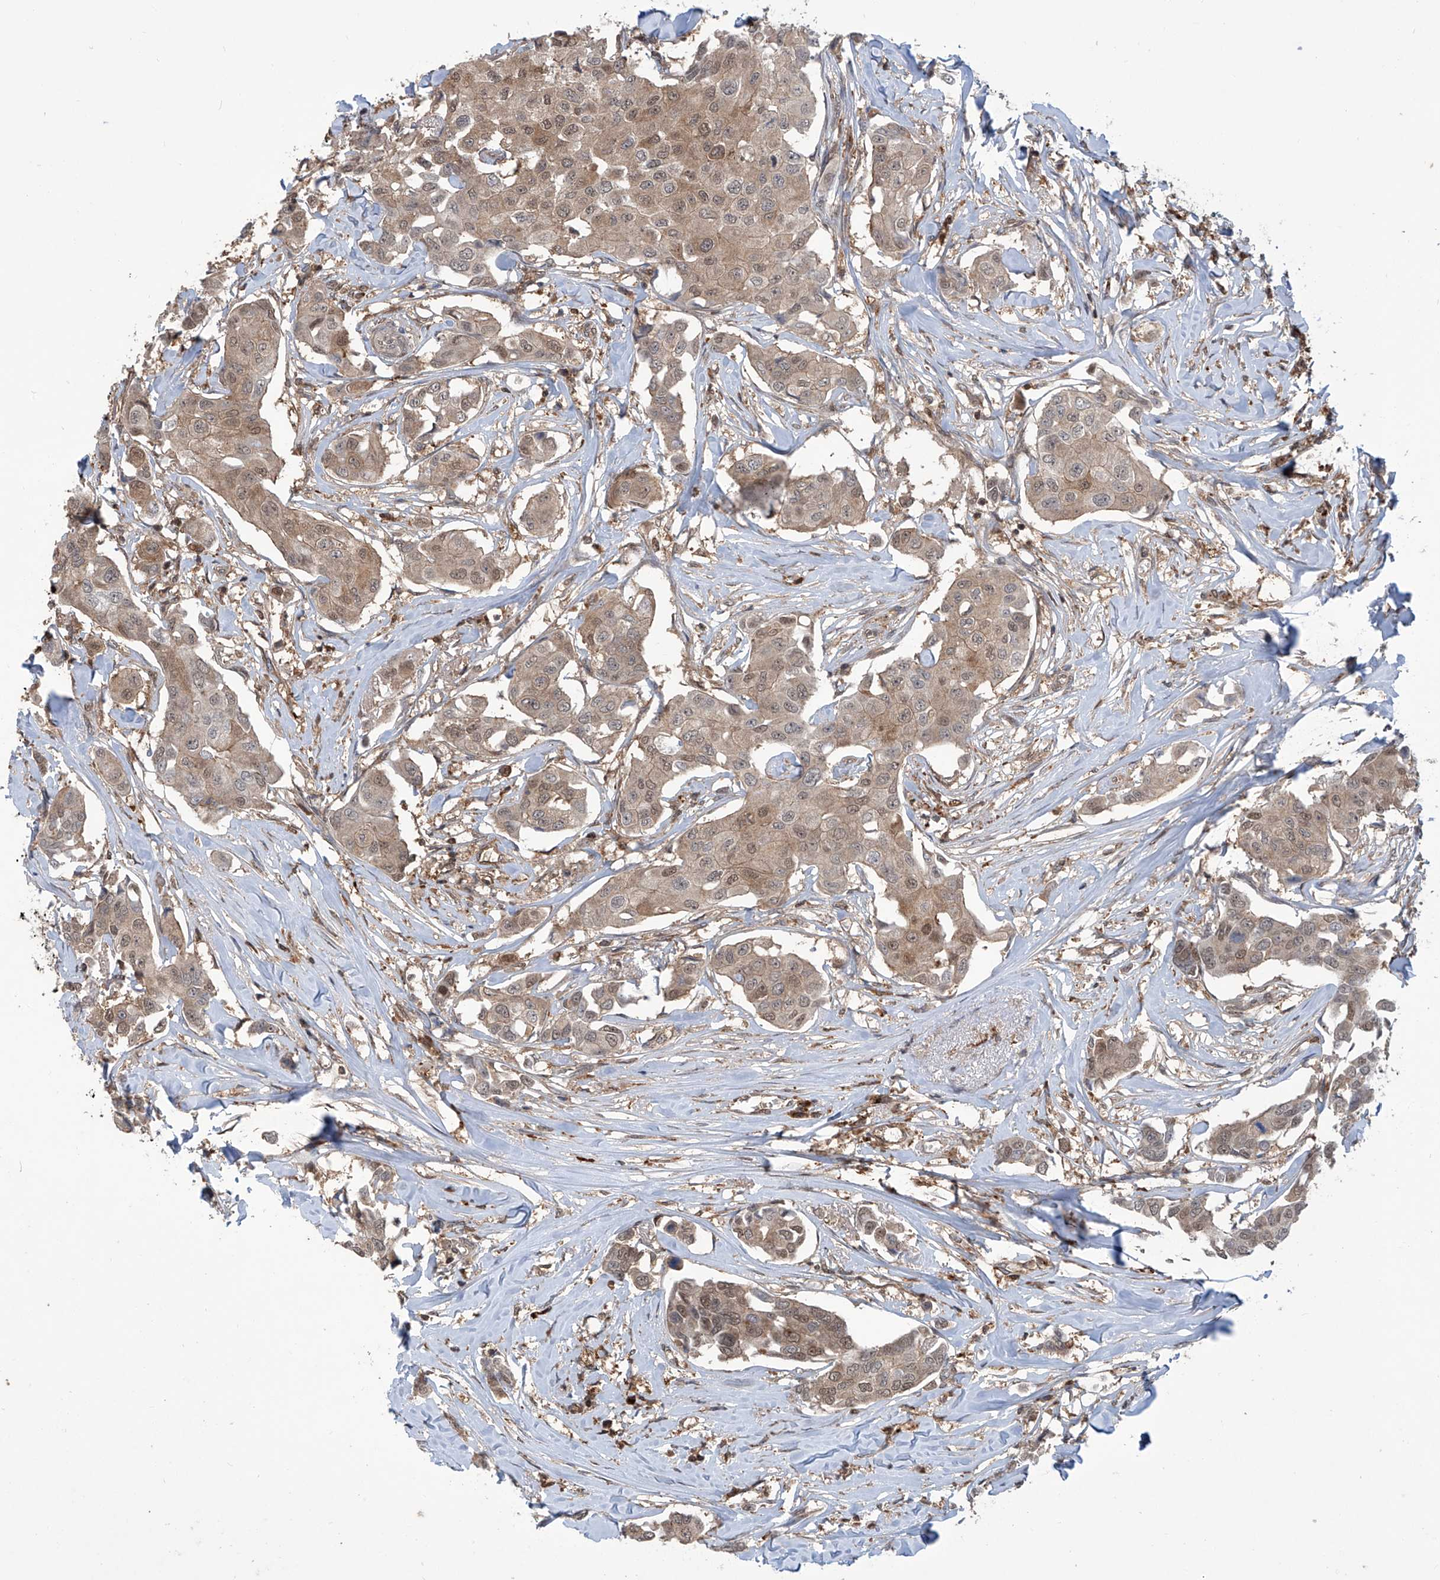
{"staining": {"intensity": "weak", "quantity": ">75%", "location": "cytoplasmic/membranous,nuclear"}, "tissue": "breast cancer", "cell_type": "Tumor cells", "image_type": "cancer", "snomed": [{"axis": "morphology", "description": "Duct carcinoma"}, {"axis": "topography", "description": "Breast"}], "caption": "Breast cancer was stained to show a protein in brown. There is low levels of weak cytoplasmic/membranous and nuclear staining in about >75% of tumor cells.", "gene": "HOXC8", "patient": {"sex": "female", "age": 80}}